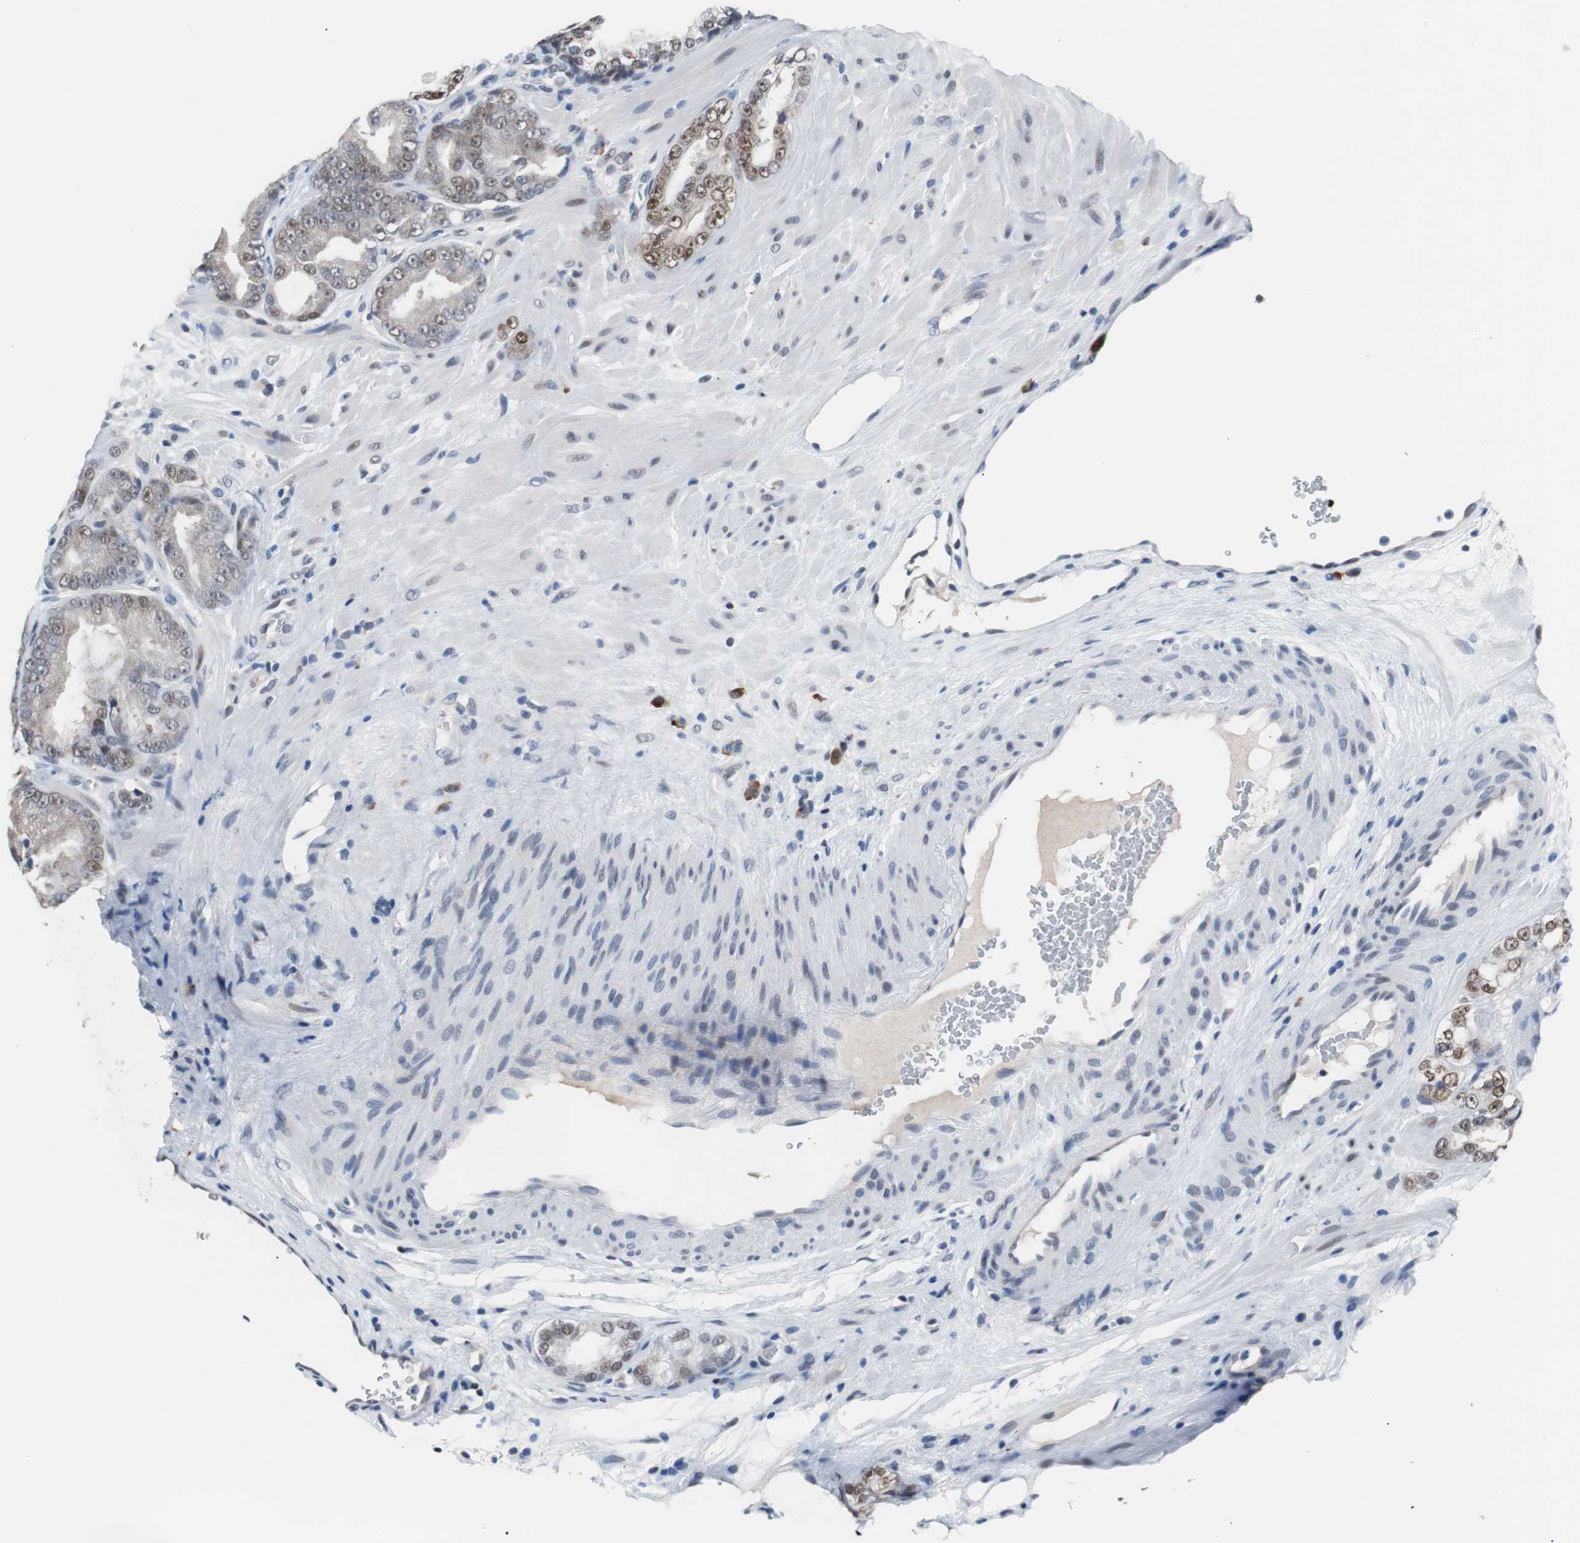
{"staining": {"intensity": "weak", "quantity": "25%-75%", "location": "nuclear"}, "tissue": "prostate cancer", "cell_type": "Tumor cells", "image_type": "cancer", "snomed": [{"axis": "morphology", "description": "Adenocarcinoma, Low grade"}, {"axis": "topography", "description": "Prostate"}], "caption": "The histopathology image demonstrates staining of low-grade adenocarcinoma (prostate), revealing weak nuclear protein expression (brown color) within tumor cells.", "gene": "USP28", "patient": {"sex": "male", "age": 58}}